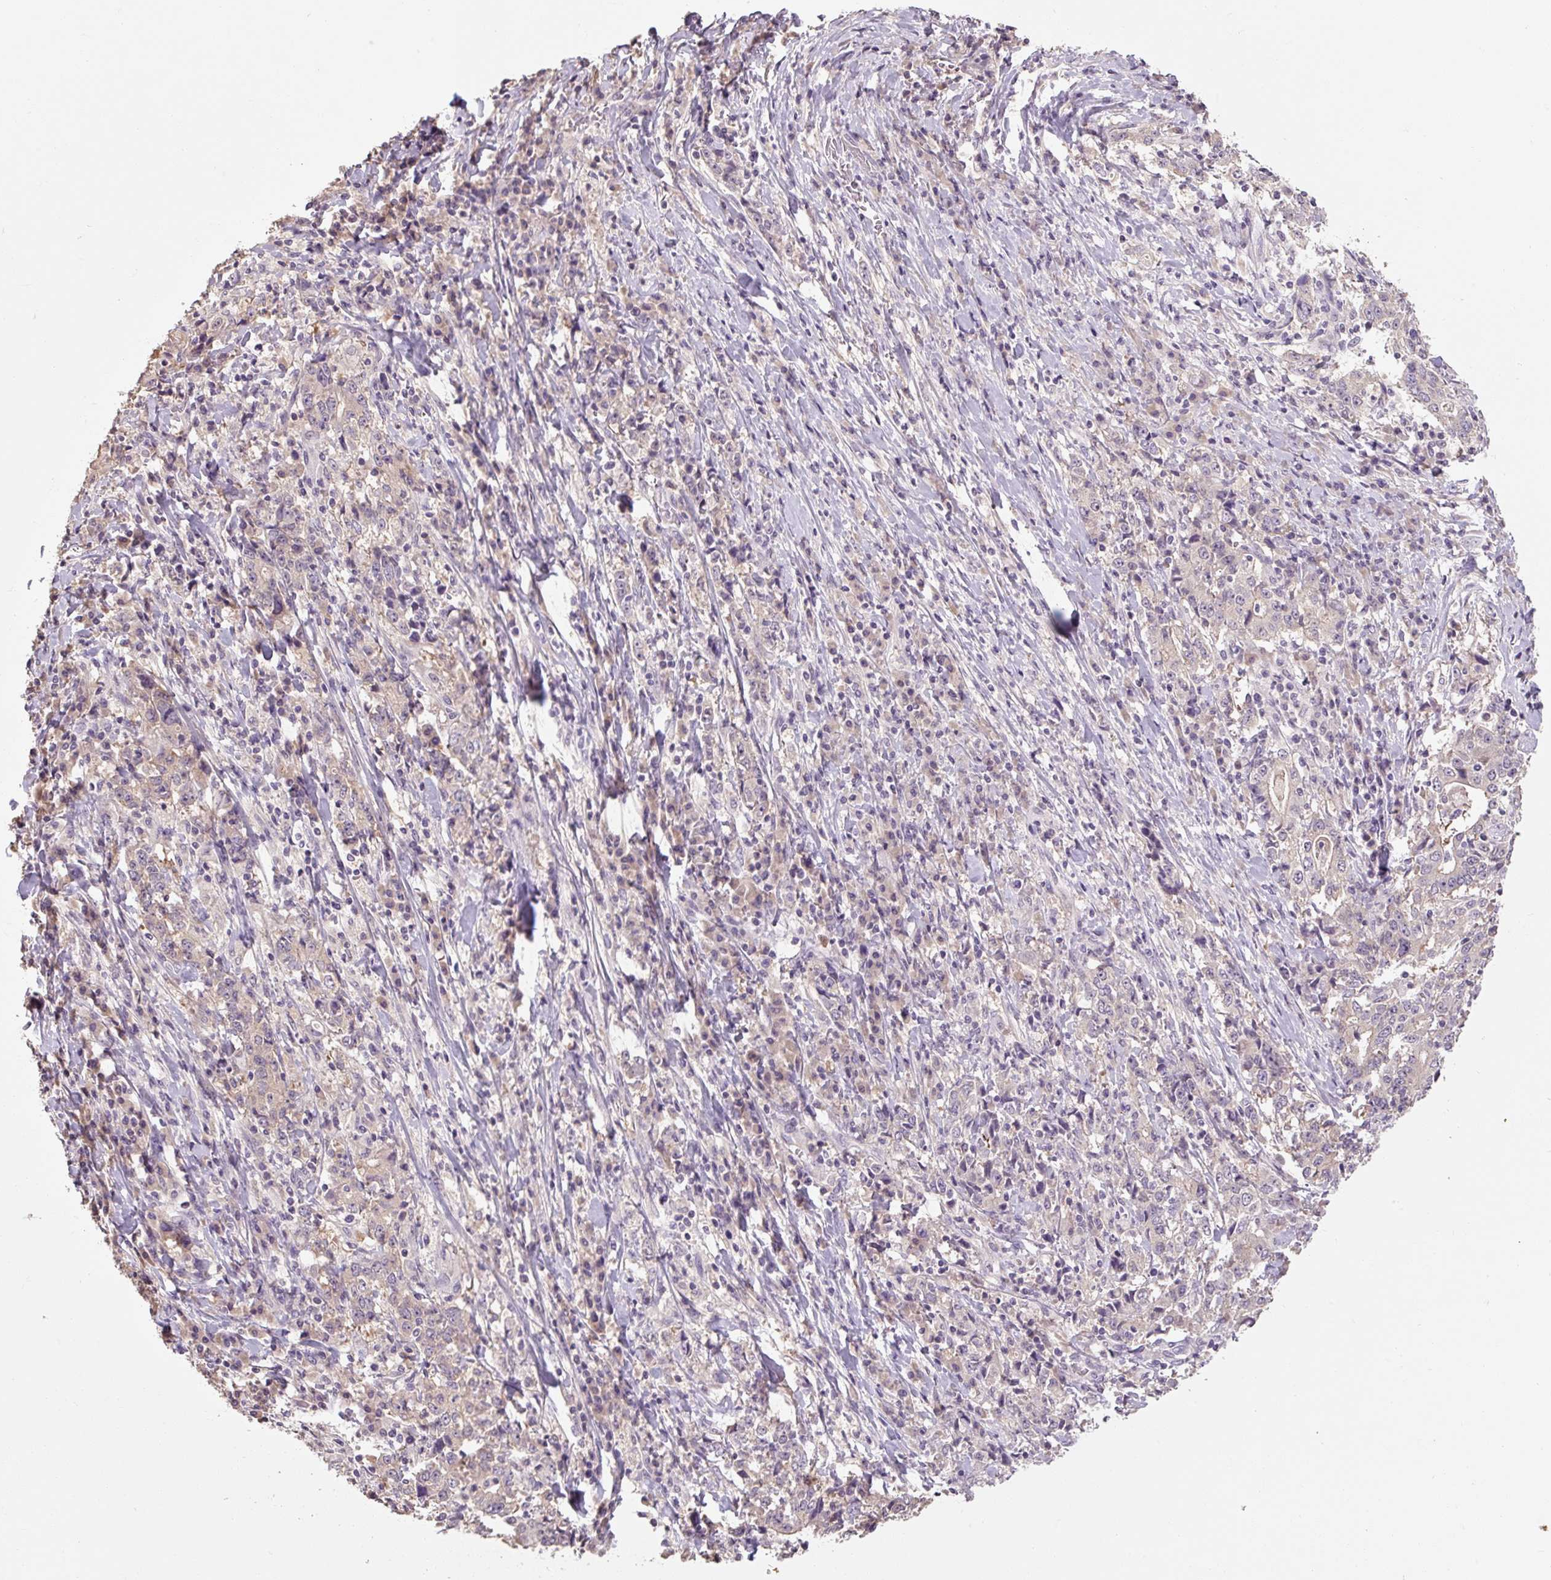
{"staining": {"intensity": "negative", "quantity": "none", "location": "none"}, "tissue": "stomach cancer", "cell_type": "Tumor cells", "image_type": "cancer", "snomed": [{"axis": "morphology", "description": "Normal tissue, NOS"}, {"axis": "morphology", "description": "Adenocarcinoma, NOS"}, {"axis": "topography", "description": "Stomach, upper"}, {"axis": "topography", "description": "Stomach"}], "caption": "High power microscopy image of an immunohistochemistry (IHC) image of stomach cancer, revealing no significant expression in tumor cells.", "gene": "CFAP65", "patient": {"sex": "male", "age": 59}}